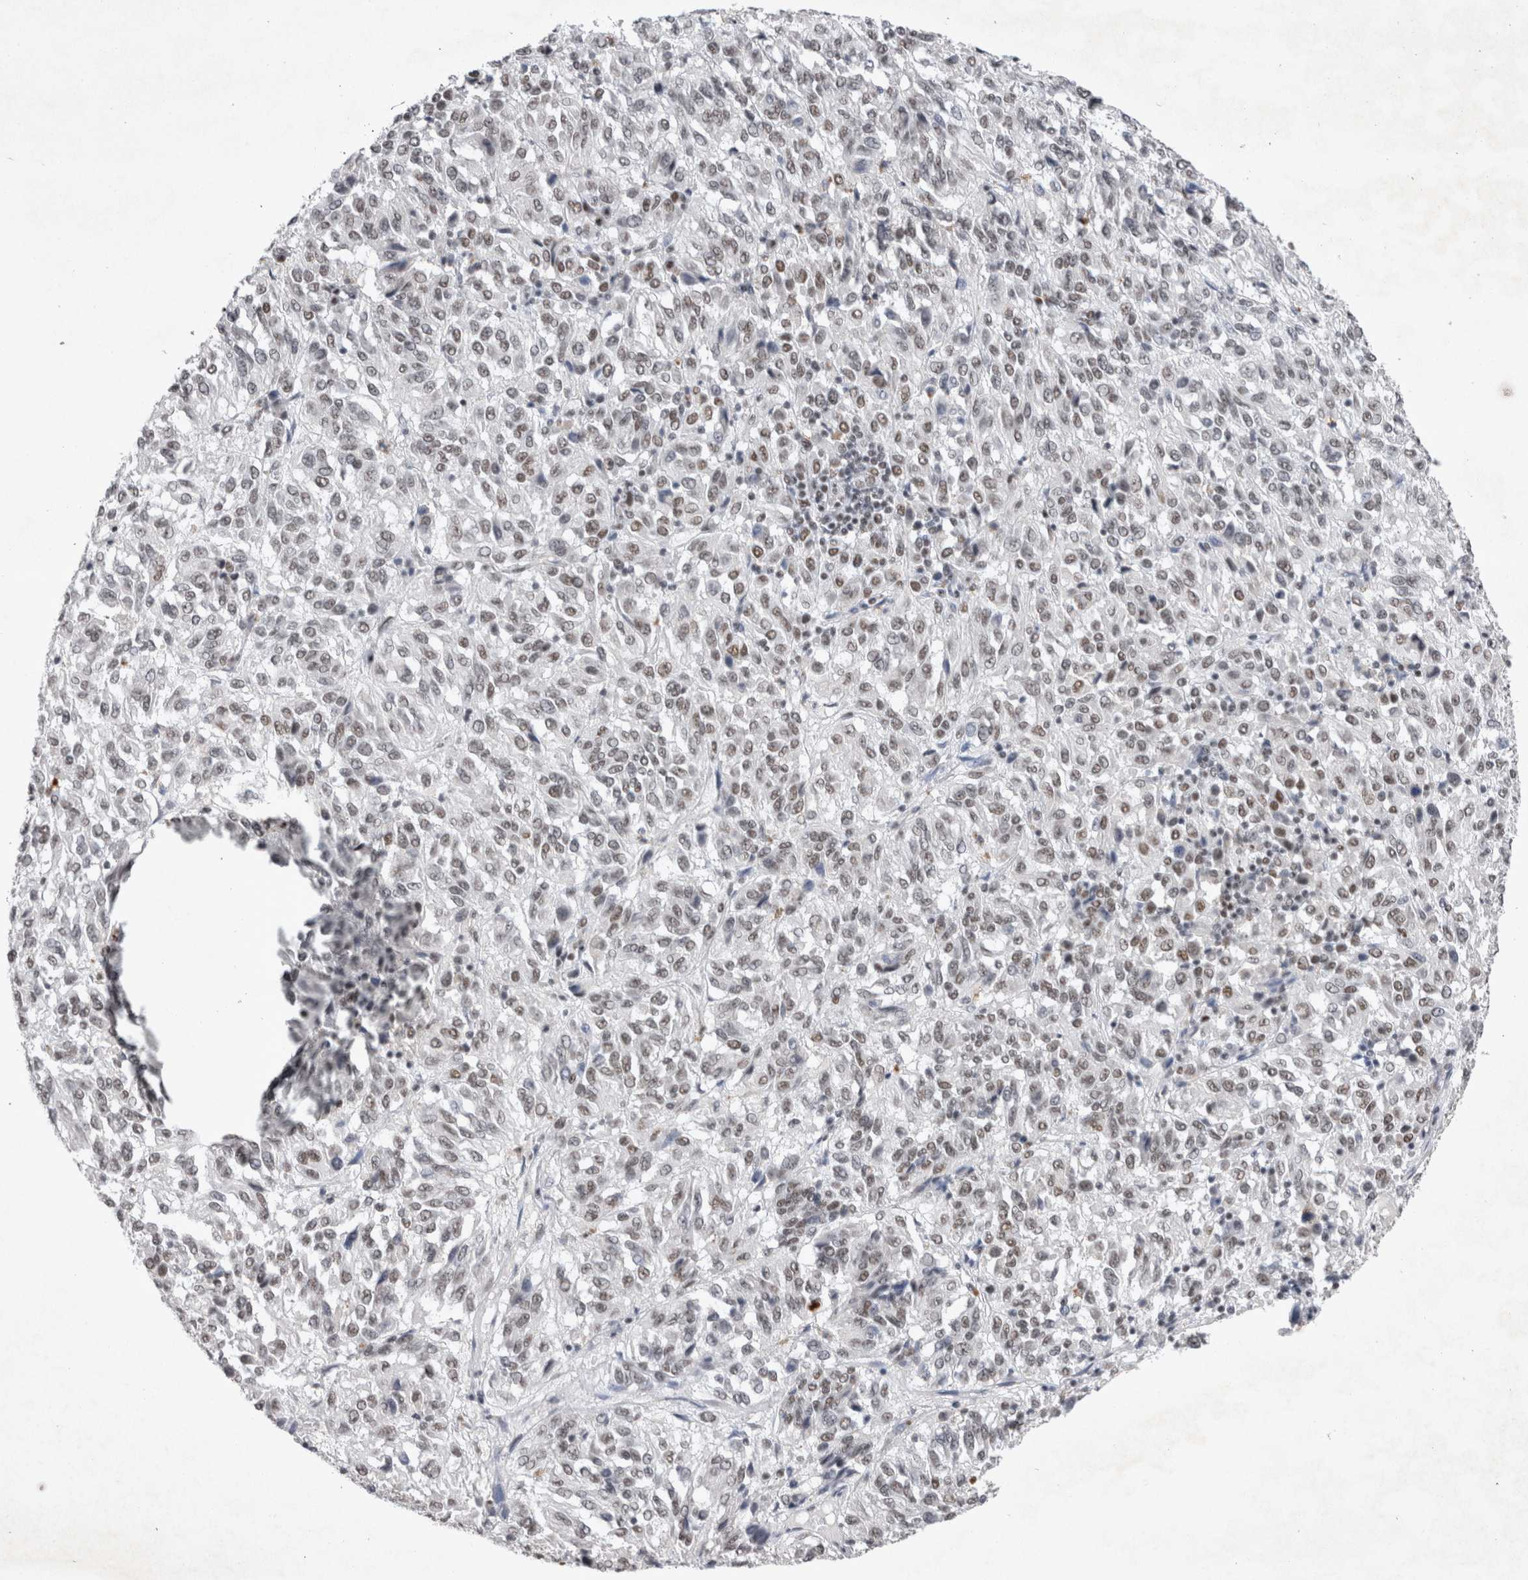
{"staining": {"intensity": "weak", "quantity": "25%-75%", "location": "nuclear"}, "tissue": "melanoma", "cell_type": "Tumor cells", "image_type": "cancer", "snomed": [{"axis": "morphology", "description": "Malignant melanoma, Metastatic site"}, {"axis": "topography", "description": "Lung"}], "caption": "An immunohistochemistry (IHC) histopathology image of neoplastic tissue is shown. Protein staining in brown highlights weak nuclear positivity in malignant melanoma (metastatic site) within tumor cells. The staining was performed using DAB, with brown indicating positive protein expression. Nuclei are stained blue with hematoxylin.", "gene": "RBM6", "patient": {"sex": "male", "age": 64}}